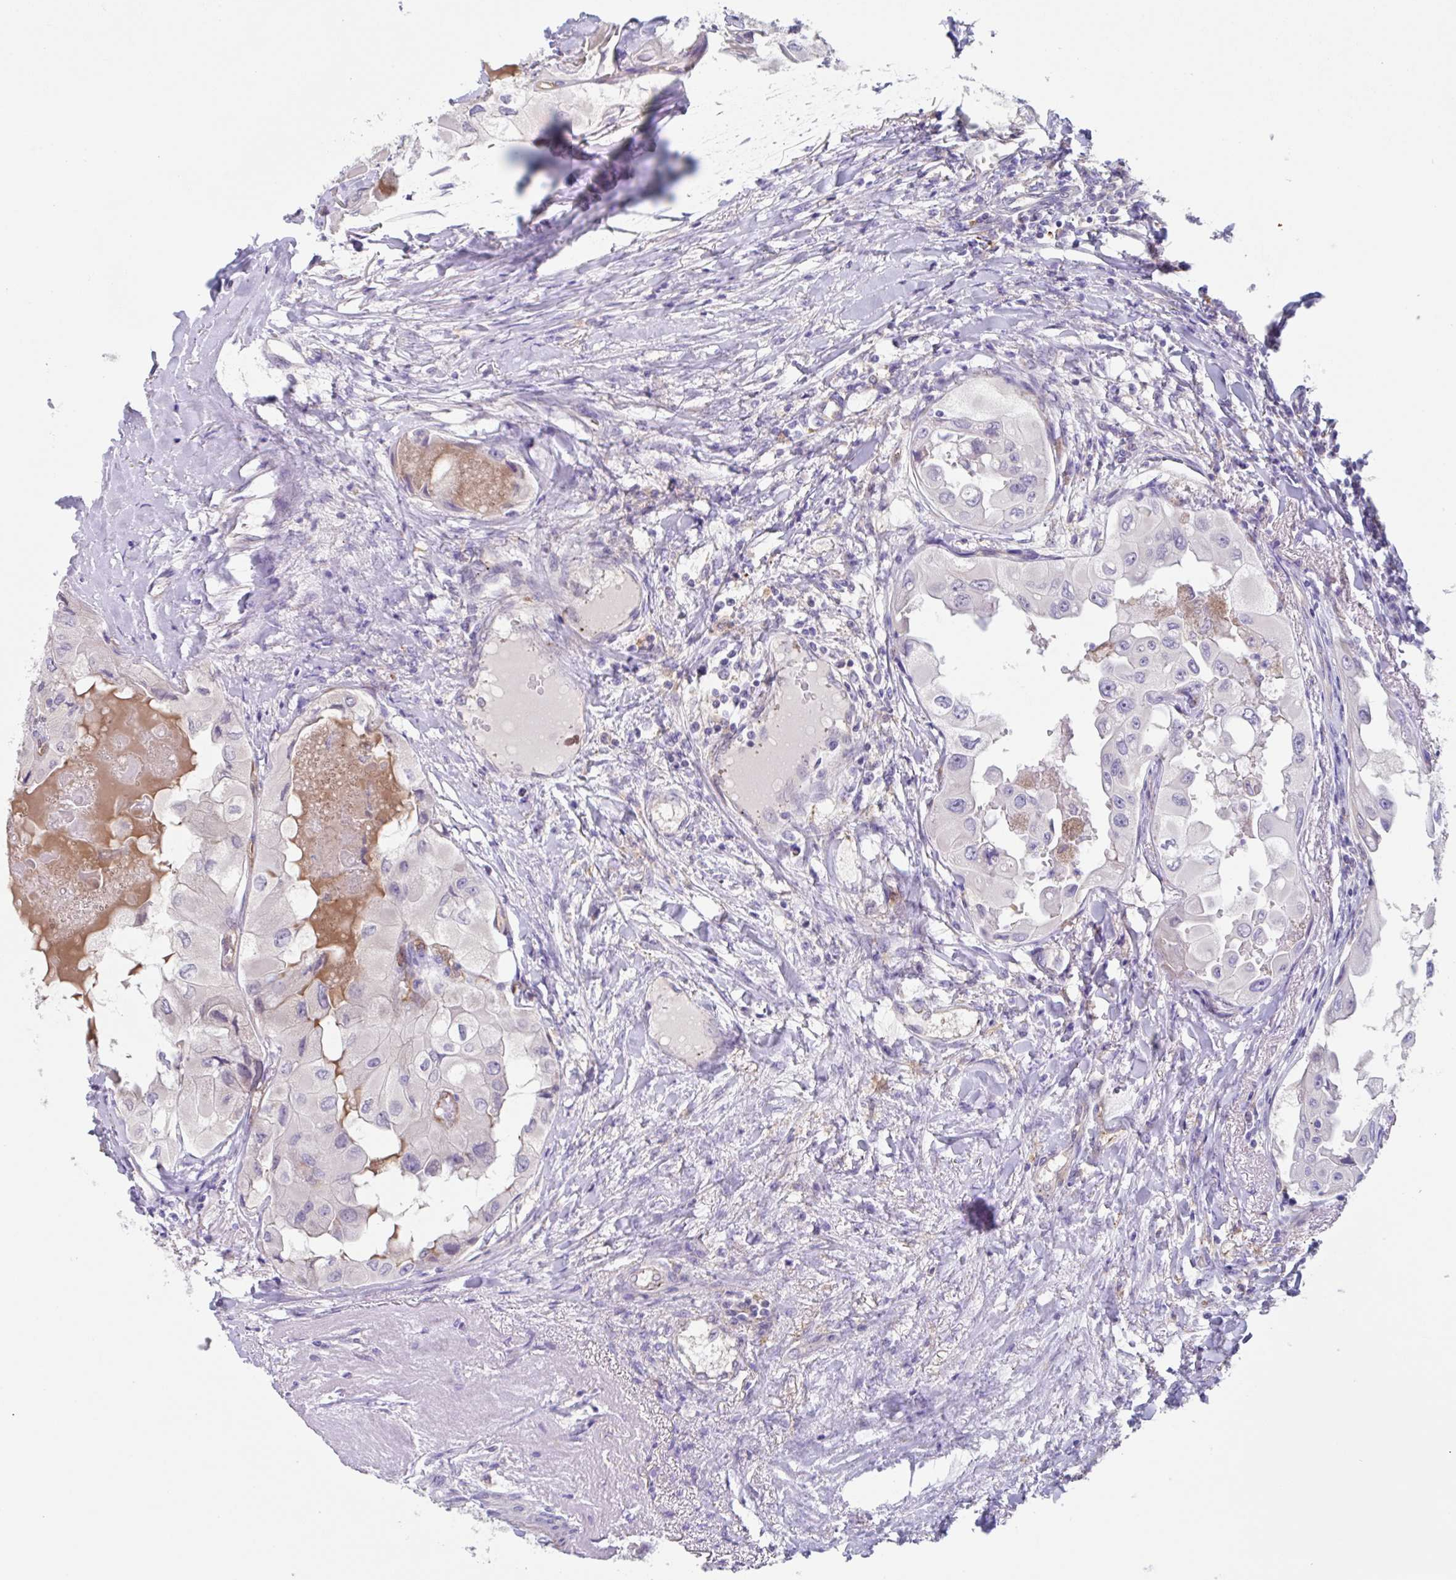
{"staining": {"intensity": "weak", "quantity": "<25%", "location": "cytoplasmic/membranous"}, "tissue": "thyroid cancer", "cell_type": "Tumor cells", "image_type": "cancer", "snomed": [{"axis": "morphology", "description": "Normal tissue, NOS"}, {"axis": "morphology", "description": "Papillary adenocarcinoma, NOS"}, {"axis": "topography", "description": "Thyroid gland"}], "caption": "An IHC photomicrograph of papillary adenocarcinoma (thyroid) is shown. There is no staining in tumor cells of papillary adenocarcinoma (thyroid).", "gene": "EHD4", "patient": {"sex": "female", "age": 59}}